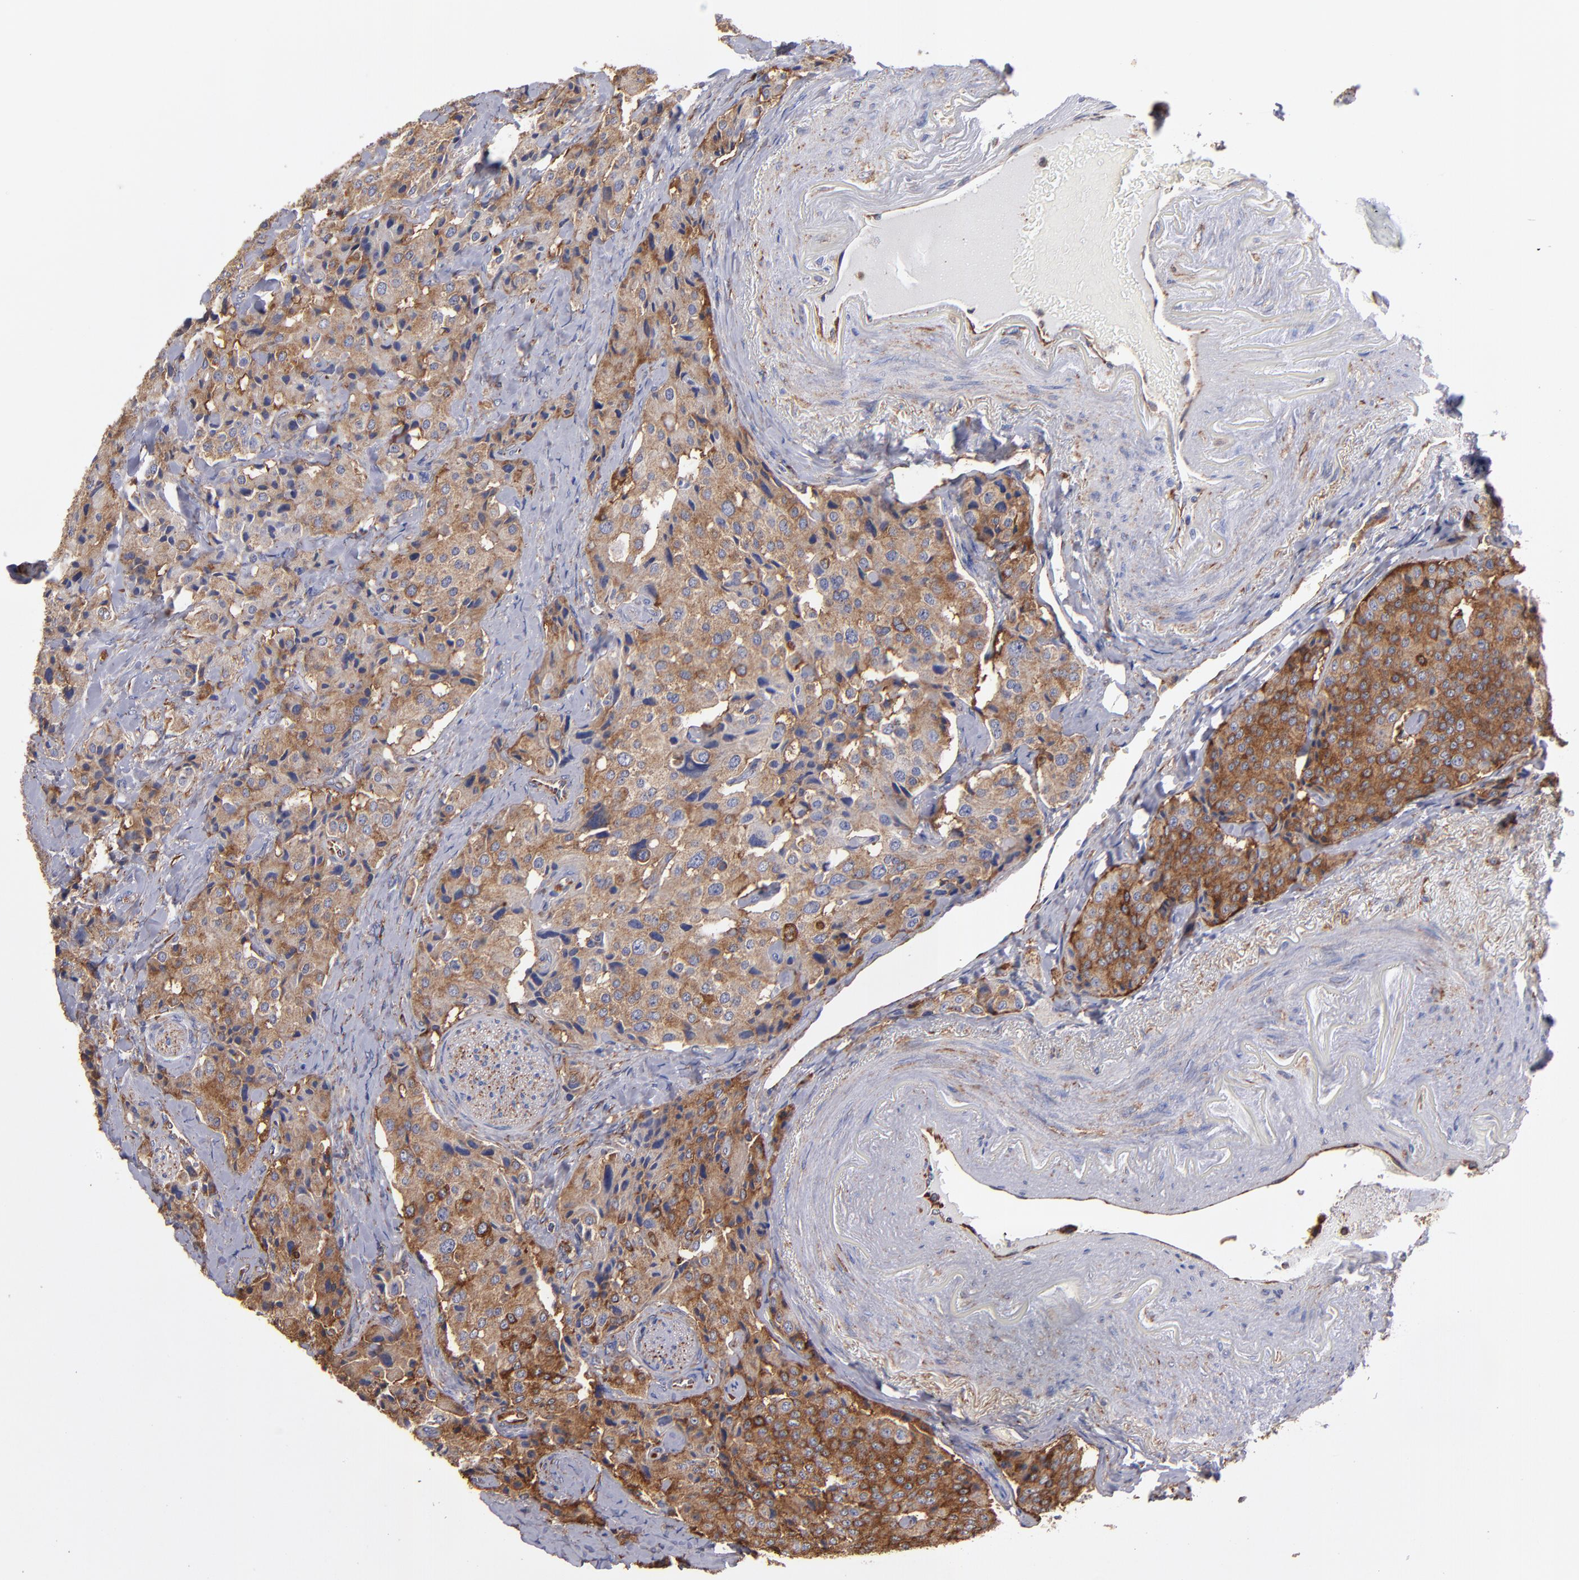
{"staining": {"intensity": "moderate", "quantity": ">75%", "location": "cytoplasmic/membranous"}, "tissue": "carcinoid", "cell_type": "Tumor cells", "image_type": "cancer", "snomed": [{"axis": "morphology", "description": "Carcinoid, malignant, NOS"}, {"axis": "topography", "description": "Colon"}], "caption": "Human carcinoid stained with a protein marker displays moderate staining in tumor cells.", "gene": "MVP", "patient": {"sex": "female", "age": 61}}